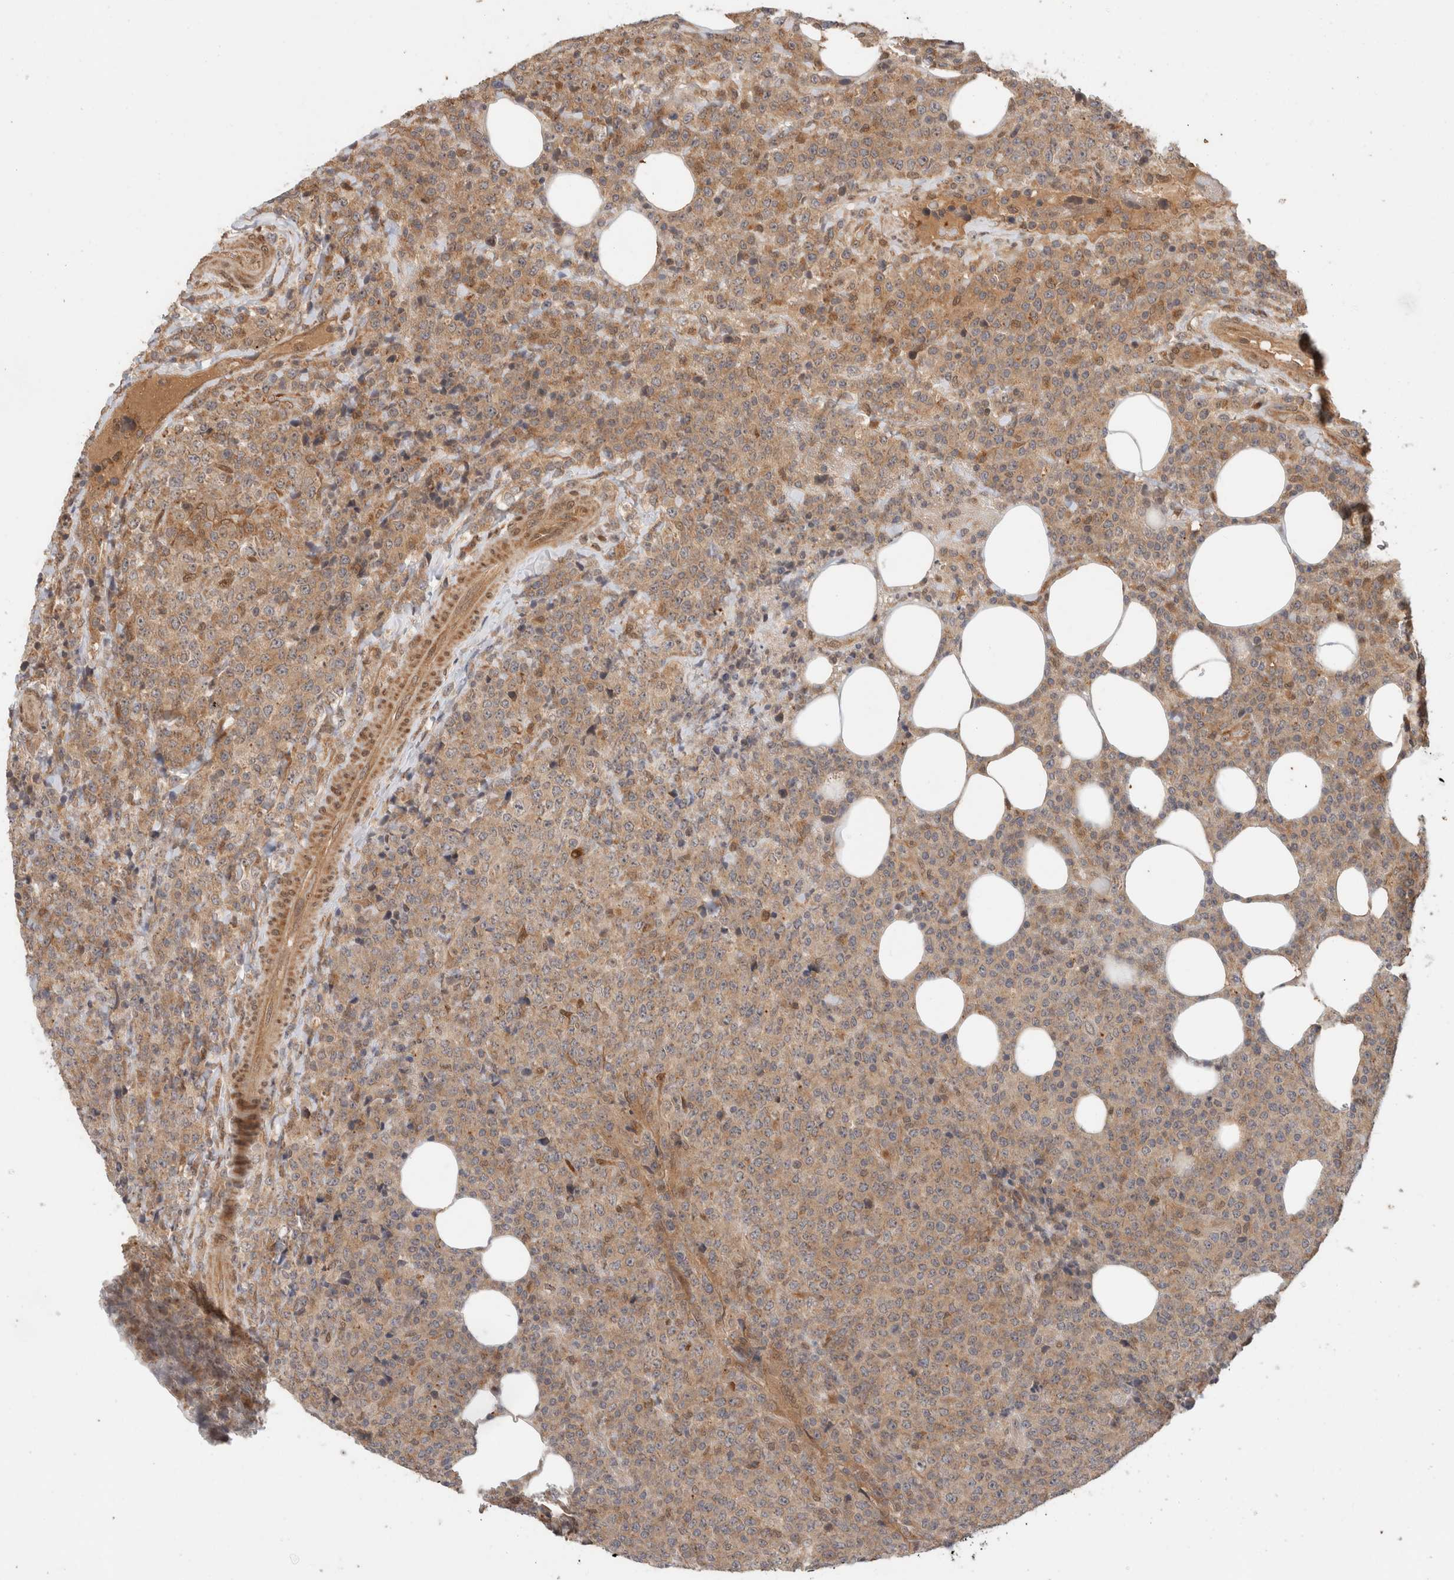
{"staining": {"intensity": "moderate", "quantity": ">75%", "location": "cytoplasmic/membranous"}, "tissue": "lymphoma", "cell_type": "Tumor cells", "image_type": "cancer", "snomed": [{"axis": "morphology", "description": "Malignant lymphoma, non-Hodgkin's type, High grade"}, {"axis": "topography", "description": "Lymph node"}], "caption": "Brown immunohistochemical staining in malignant lymphoma, non-Hodgkin's type (high-grade) reveals moderate cytoplasmic/membranous staining in approximately >75% of tumor cells.", "gene": "OTUD6B", "patient": {"sex": "male", "age": 13}}